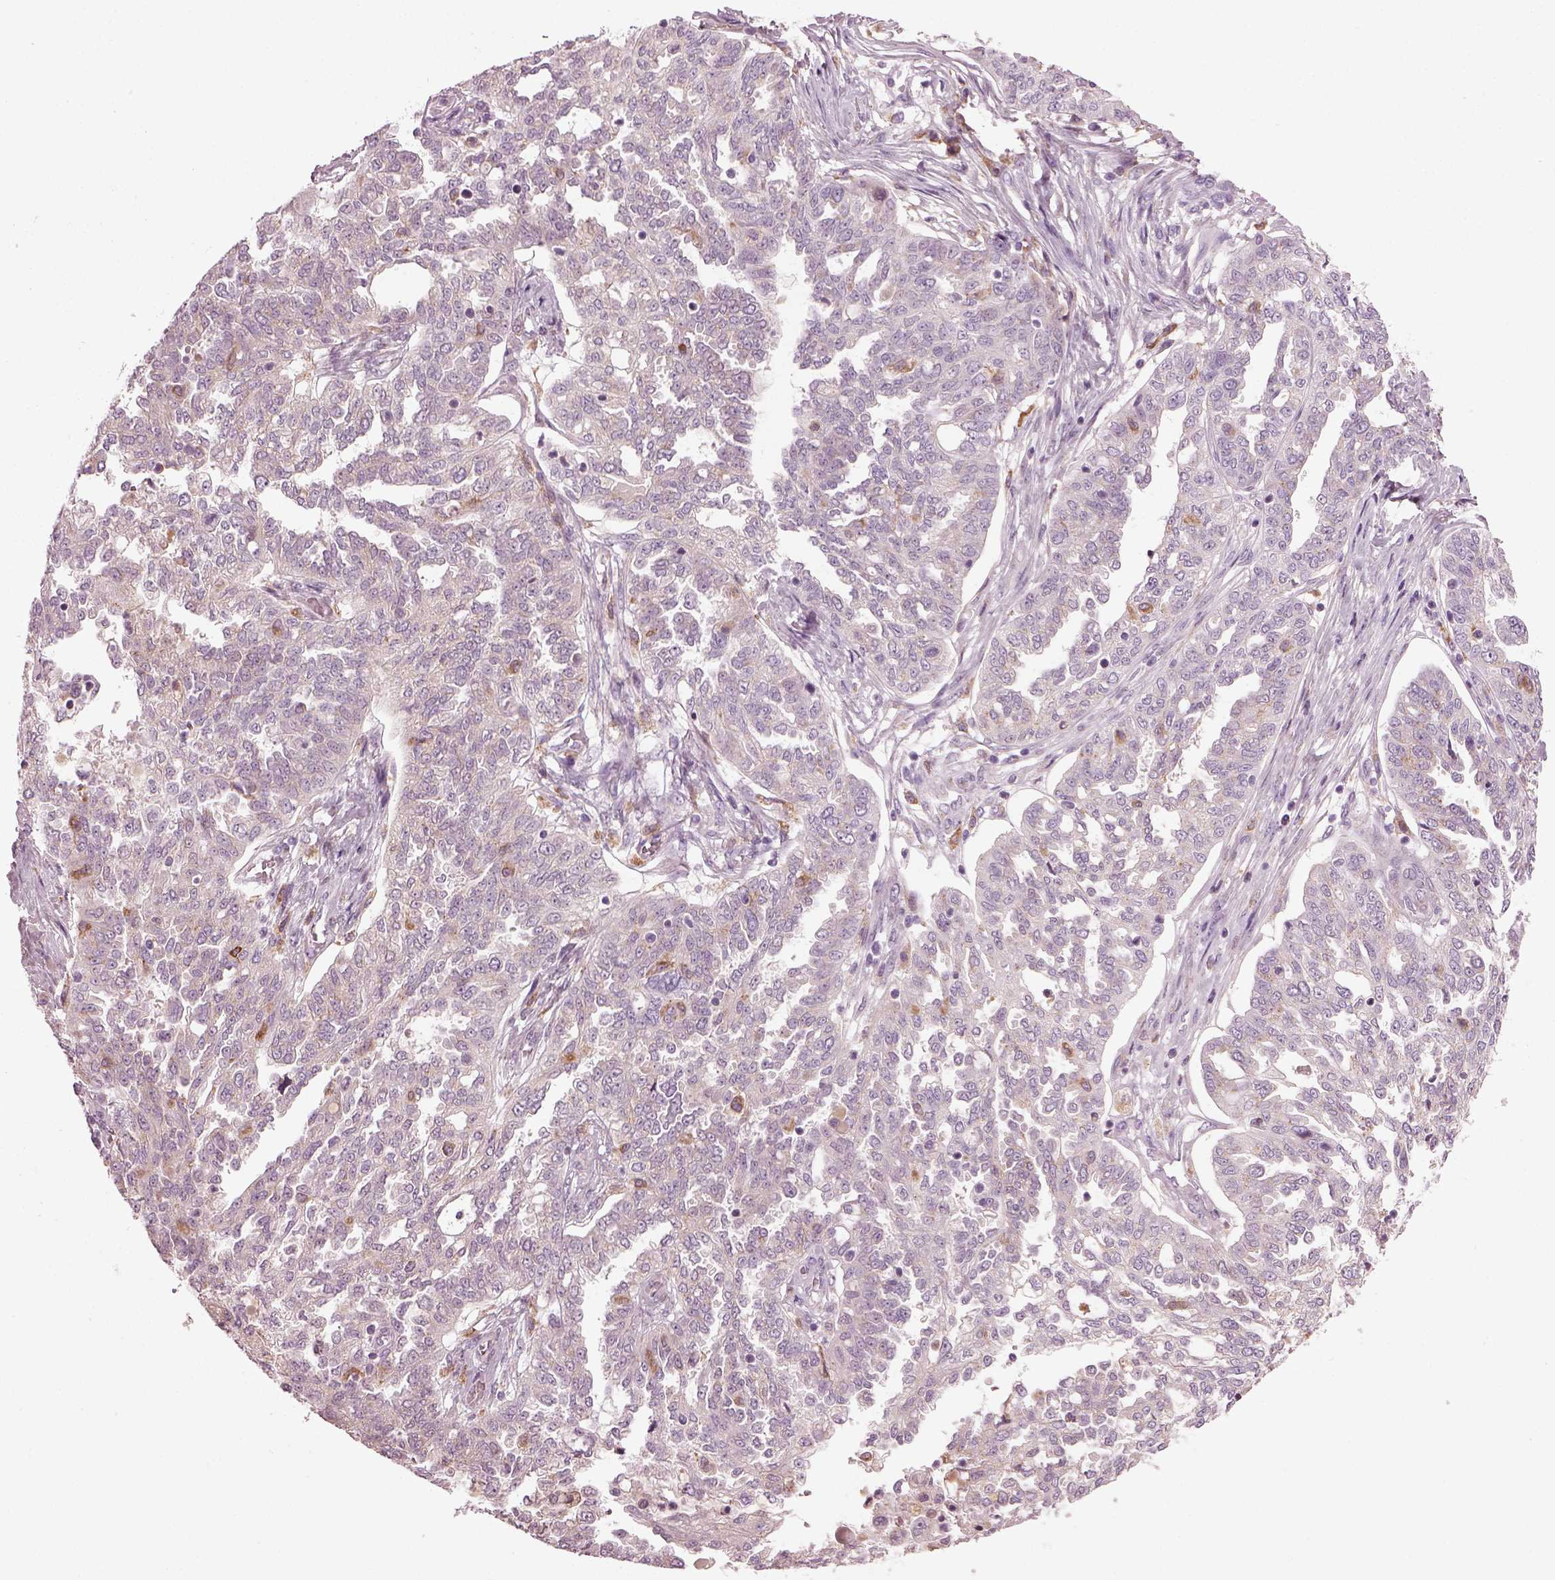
{"staining": {"intensity": "negative", "quantity": "none", "location": "none"}, "tissue": "ovarian cancer", "cell_type": "Tumor cells", "image_type": "cancer", "snomed": [{"axis": "morphology", "description": "Cystadenocarcinoma, serous, NOS"}, {"axis": "topography", "description": "Ovary"}], "caption": "The micrograph shows no significant positivity in tumor cells of ovarian cancer (serous cystadenocarcinoma). (DAB immunohistochemistry (IHC) visualized using brightfield microscopy, high magnification).", "gene": "TMEM231", "patient": {"sex": "female", "age": 67}}